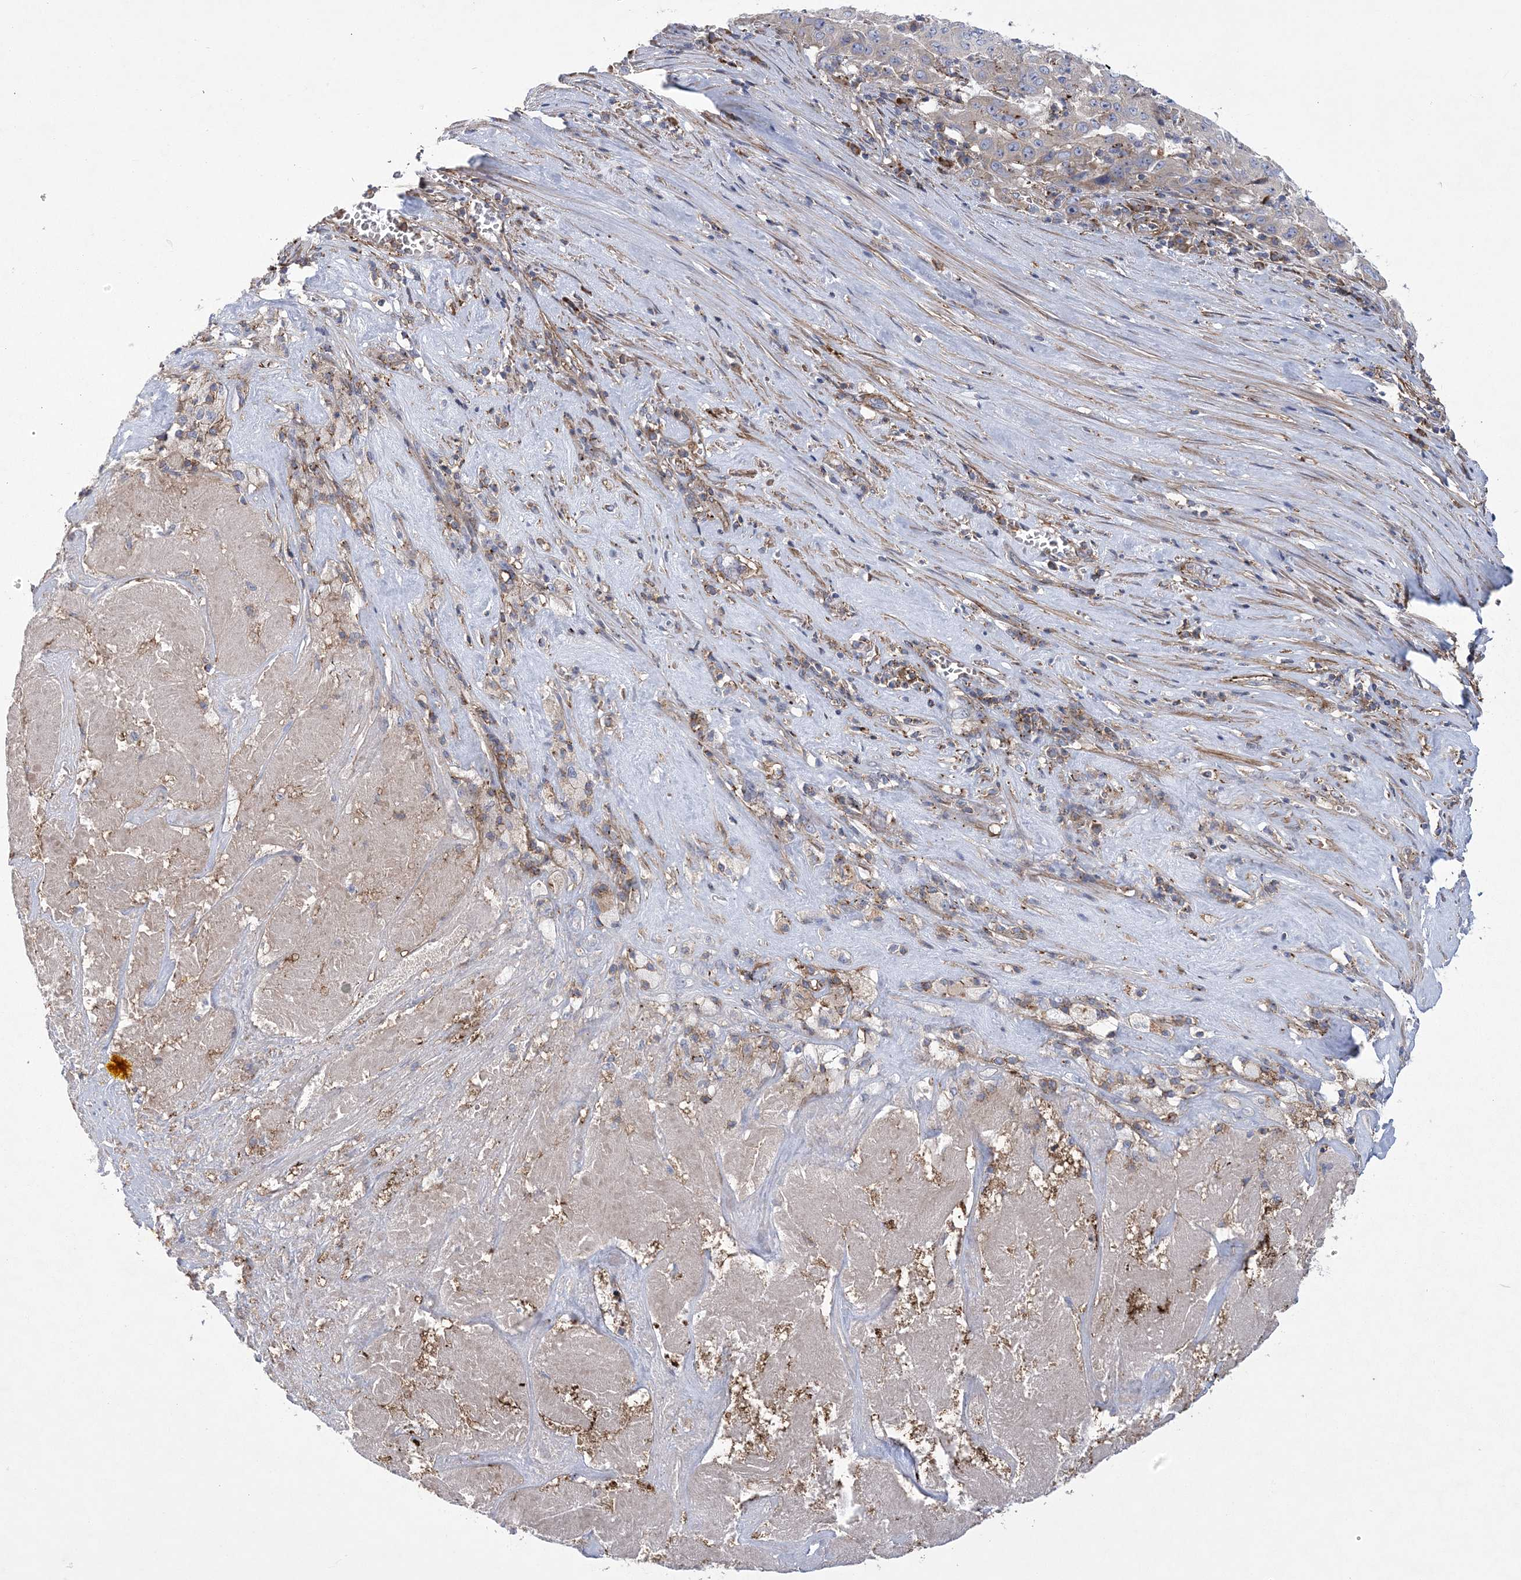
{"staining": {"intensity": "negative", "quantity": "none", "location": "none"}, "tissue": "pancreatic cancer", "cell_type": "Tumor cells", "image_type": "cancer", "snomed": [{"axis": "morphology", "description": "Adenocarcinoma, NOS"}, {"axis": "topography", "description": "Pancreas"}], "caption": "Immunohistochemistry (IHC) histopathology image of neoplastic tissue: human adenocarcinoma (pancreatic) stained with DAB displays no significant protein positivity in tumor cells. (DAB immunohistochemistry (IHC), high magnification).", "gene": "ARSJ", "patient": {"sex": "male", "age": 63}}